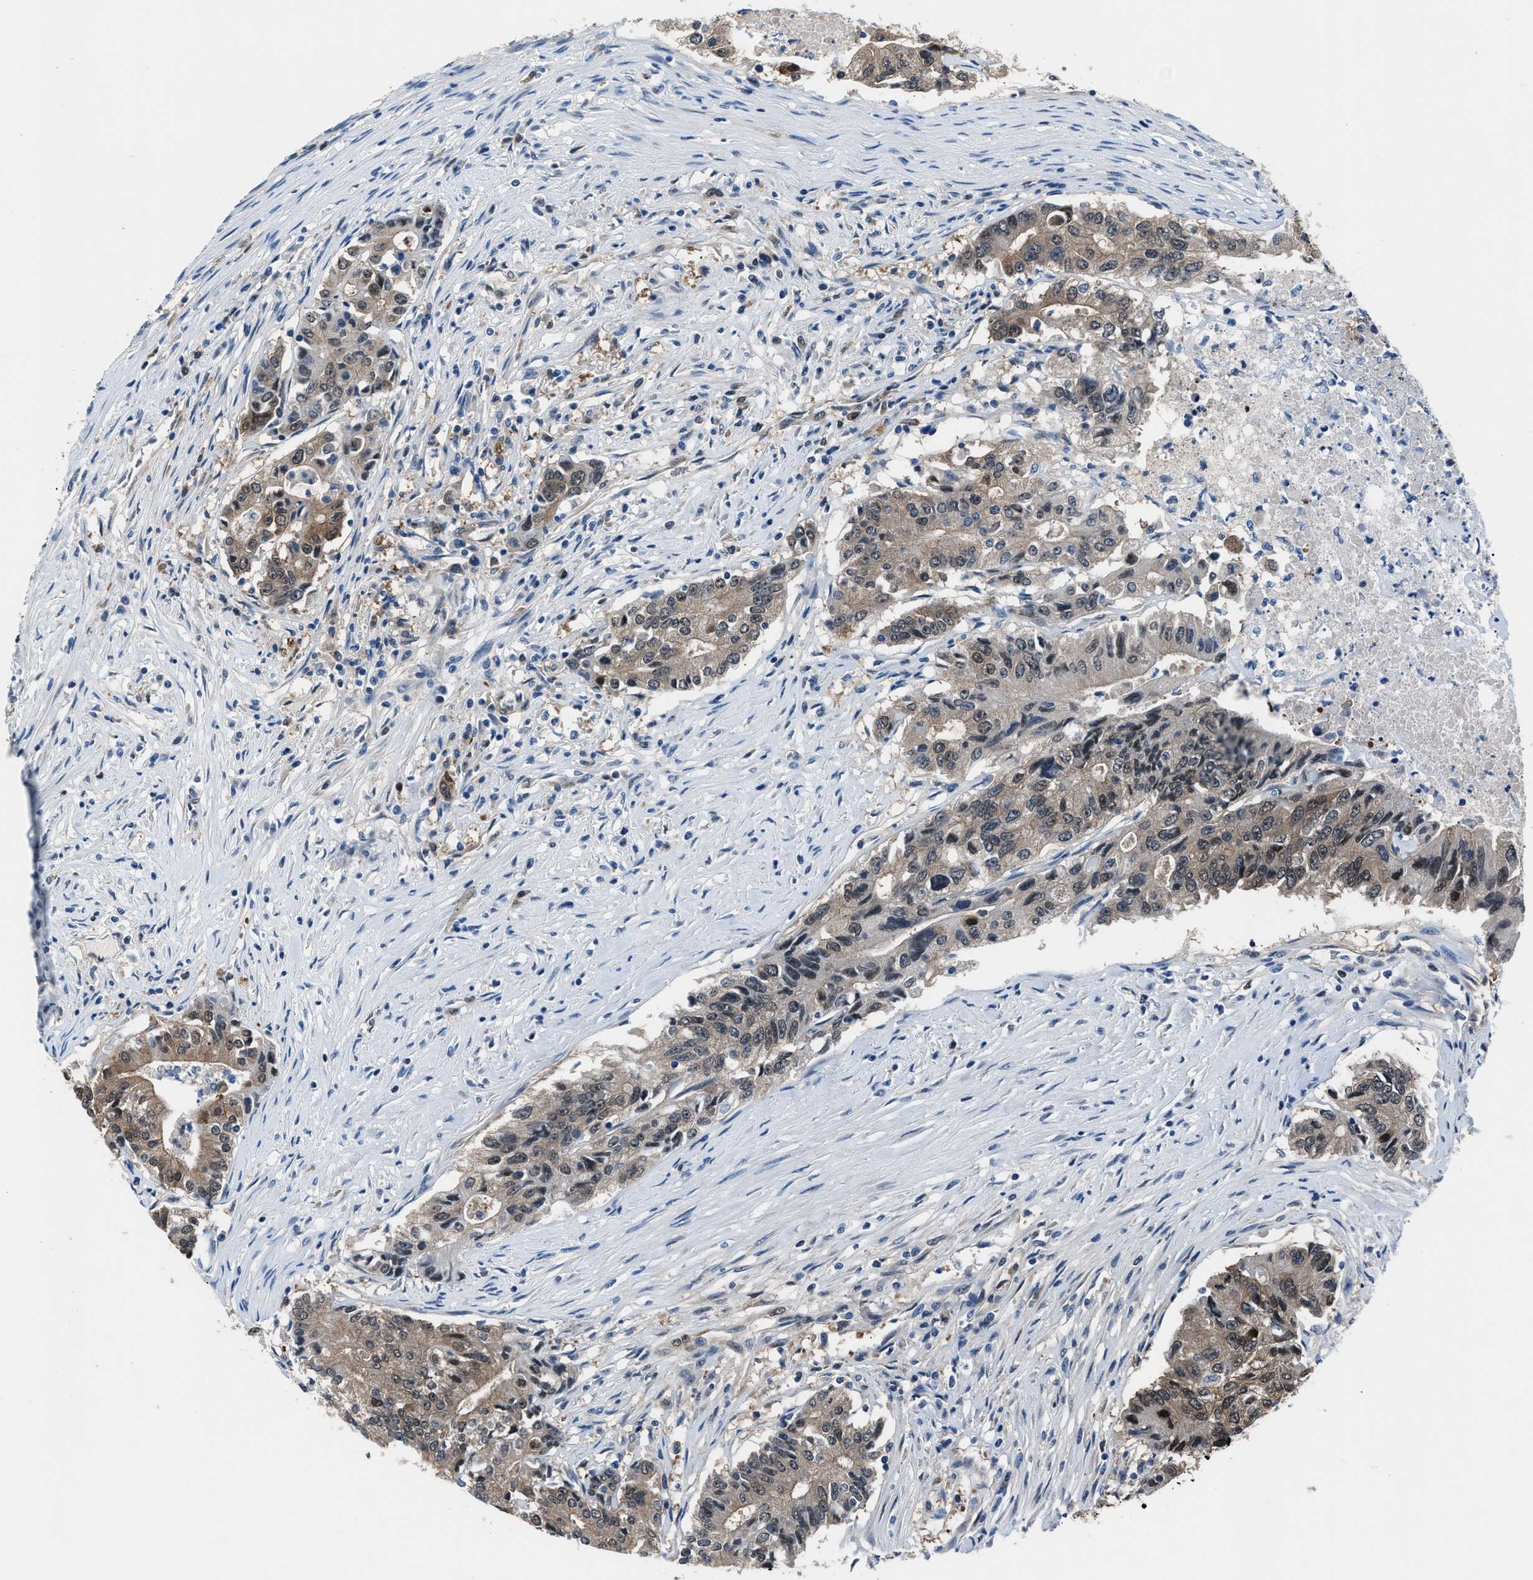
{"staining": {"intensity": "weak", "quantity": "25%-75%", "location": "cytoplasmic/membranous"}, "tissue": "colorectal cancer", "cell_type": "Tumor cells", "image_type": "cancer", "snomed": [{"axis": "morphology", "description": "Adenocarcinoma, NOS"}, {"axis": "topography", "description": "Colon"}], "caption": "Colorectal cancer (adenocarcinoma) stained with DAB (3,3'-diaminobenzidine) immunohistochemistry demonstrates low levels of weak cytoplasmic/membranous positivity in about 25%-75% of tumor cells. (DAB (3,3'-diaminobenzidine) IHC with brightfield microscopy, high magnification).", "gene": "PPA1", "patient": {"sex": "female", "age": 77}}